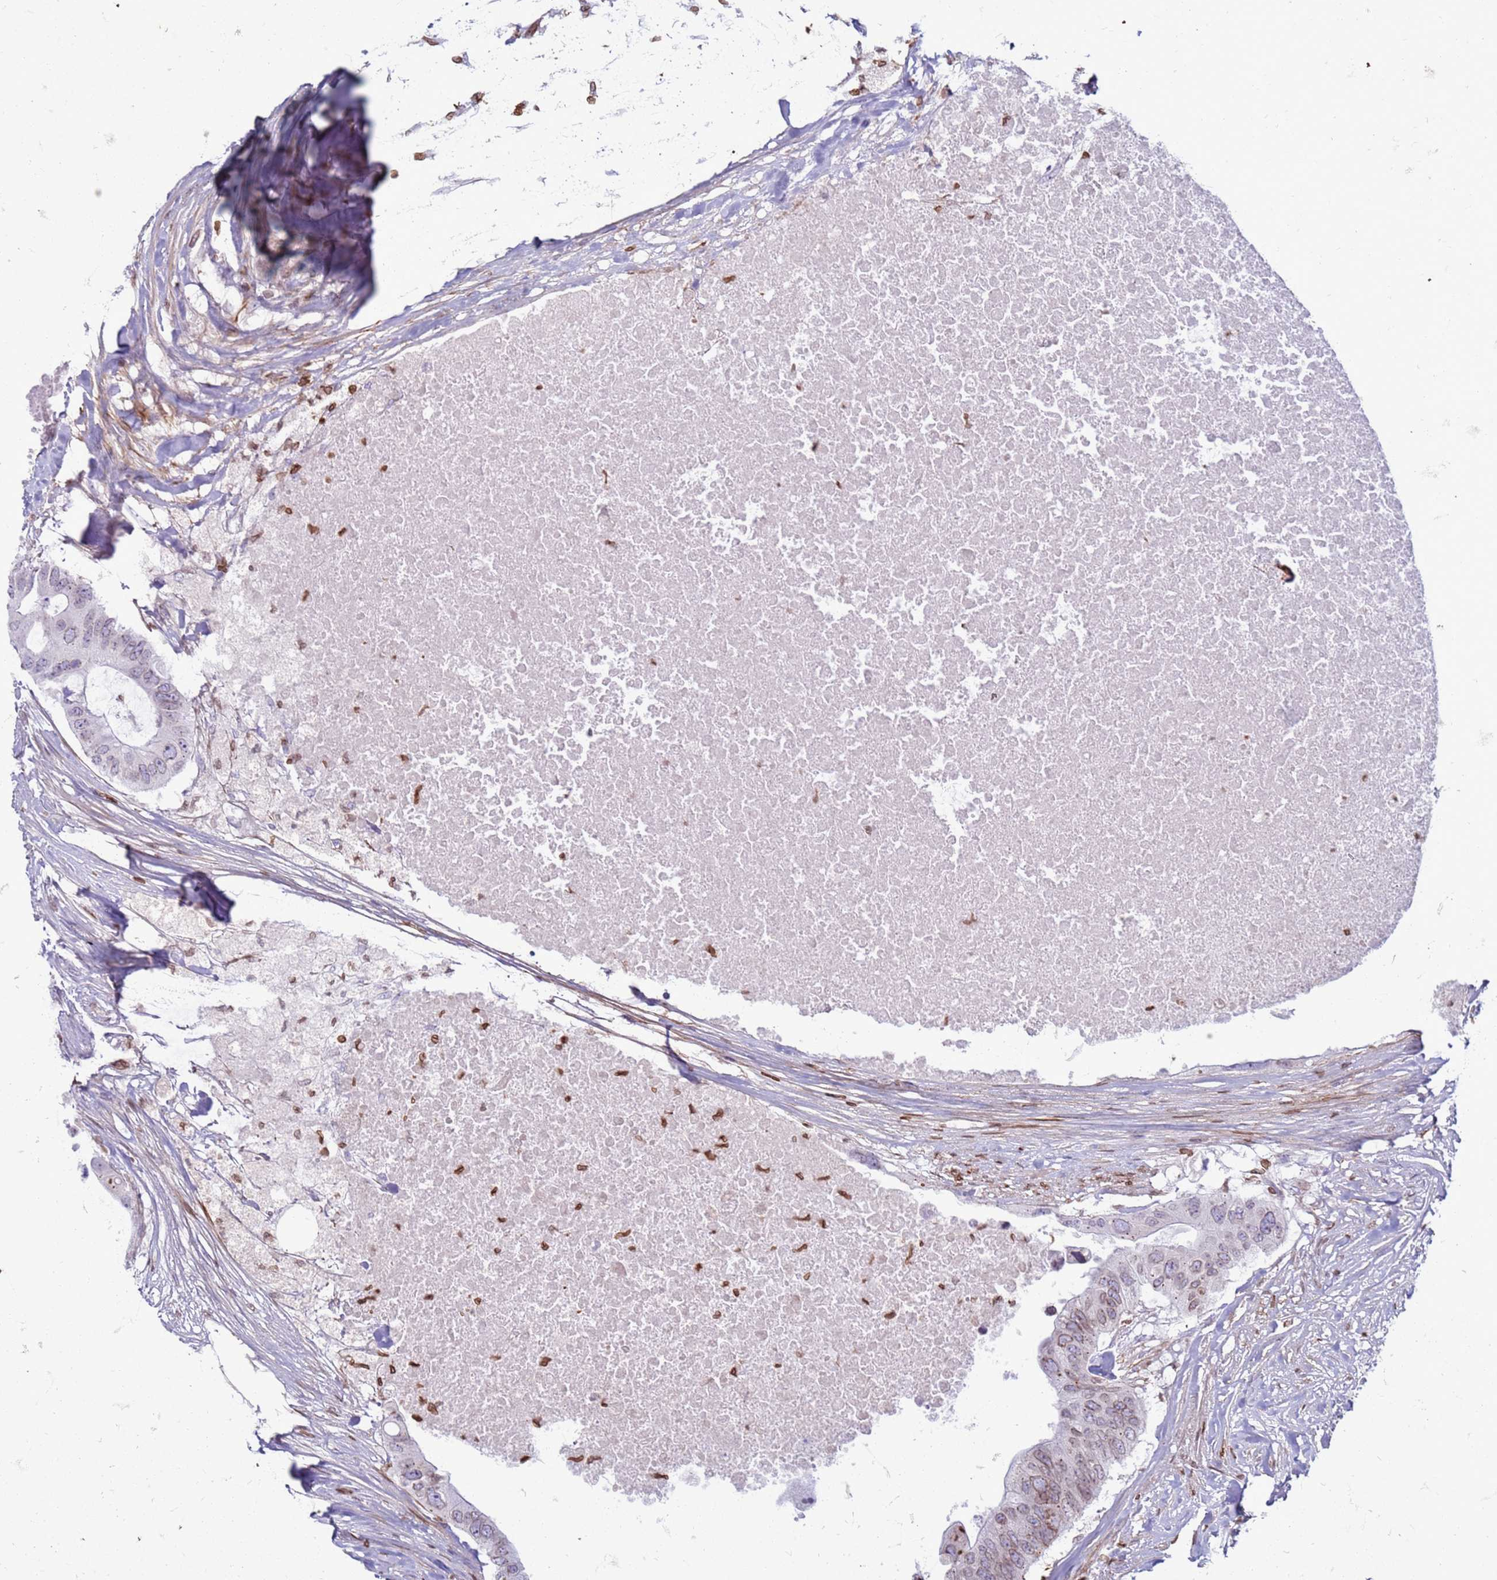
{"staining": {"intensity": "weak", "quantity": ">75%", "location": "cytoplasmic/membranous,nuclear"}, "tissue": "colorectal cancer", "cell_type": "Tumor cells", "image_type": "cancer", "snomed": [{"axis": "morphology", "description": "Adenocarcinoma, NOS"}, {"axis": "topography", "description": "Colon"}], "caption": "Immunohistochemical staining of human colorectal cancer (adenocarcinoma) demonstrates low levels of weak cytoplasmic/membranous and nuclear expression in approximately >75% of tumor cells.", "gene": "METTL25B", "patient": {"sex": "male", "age": 71}}